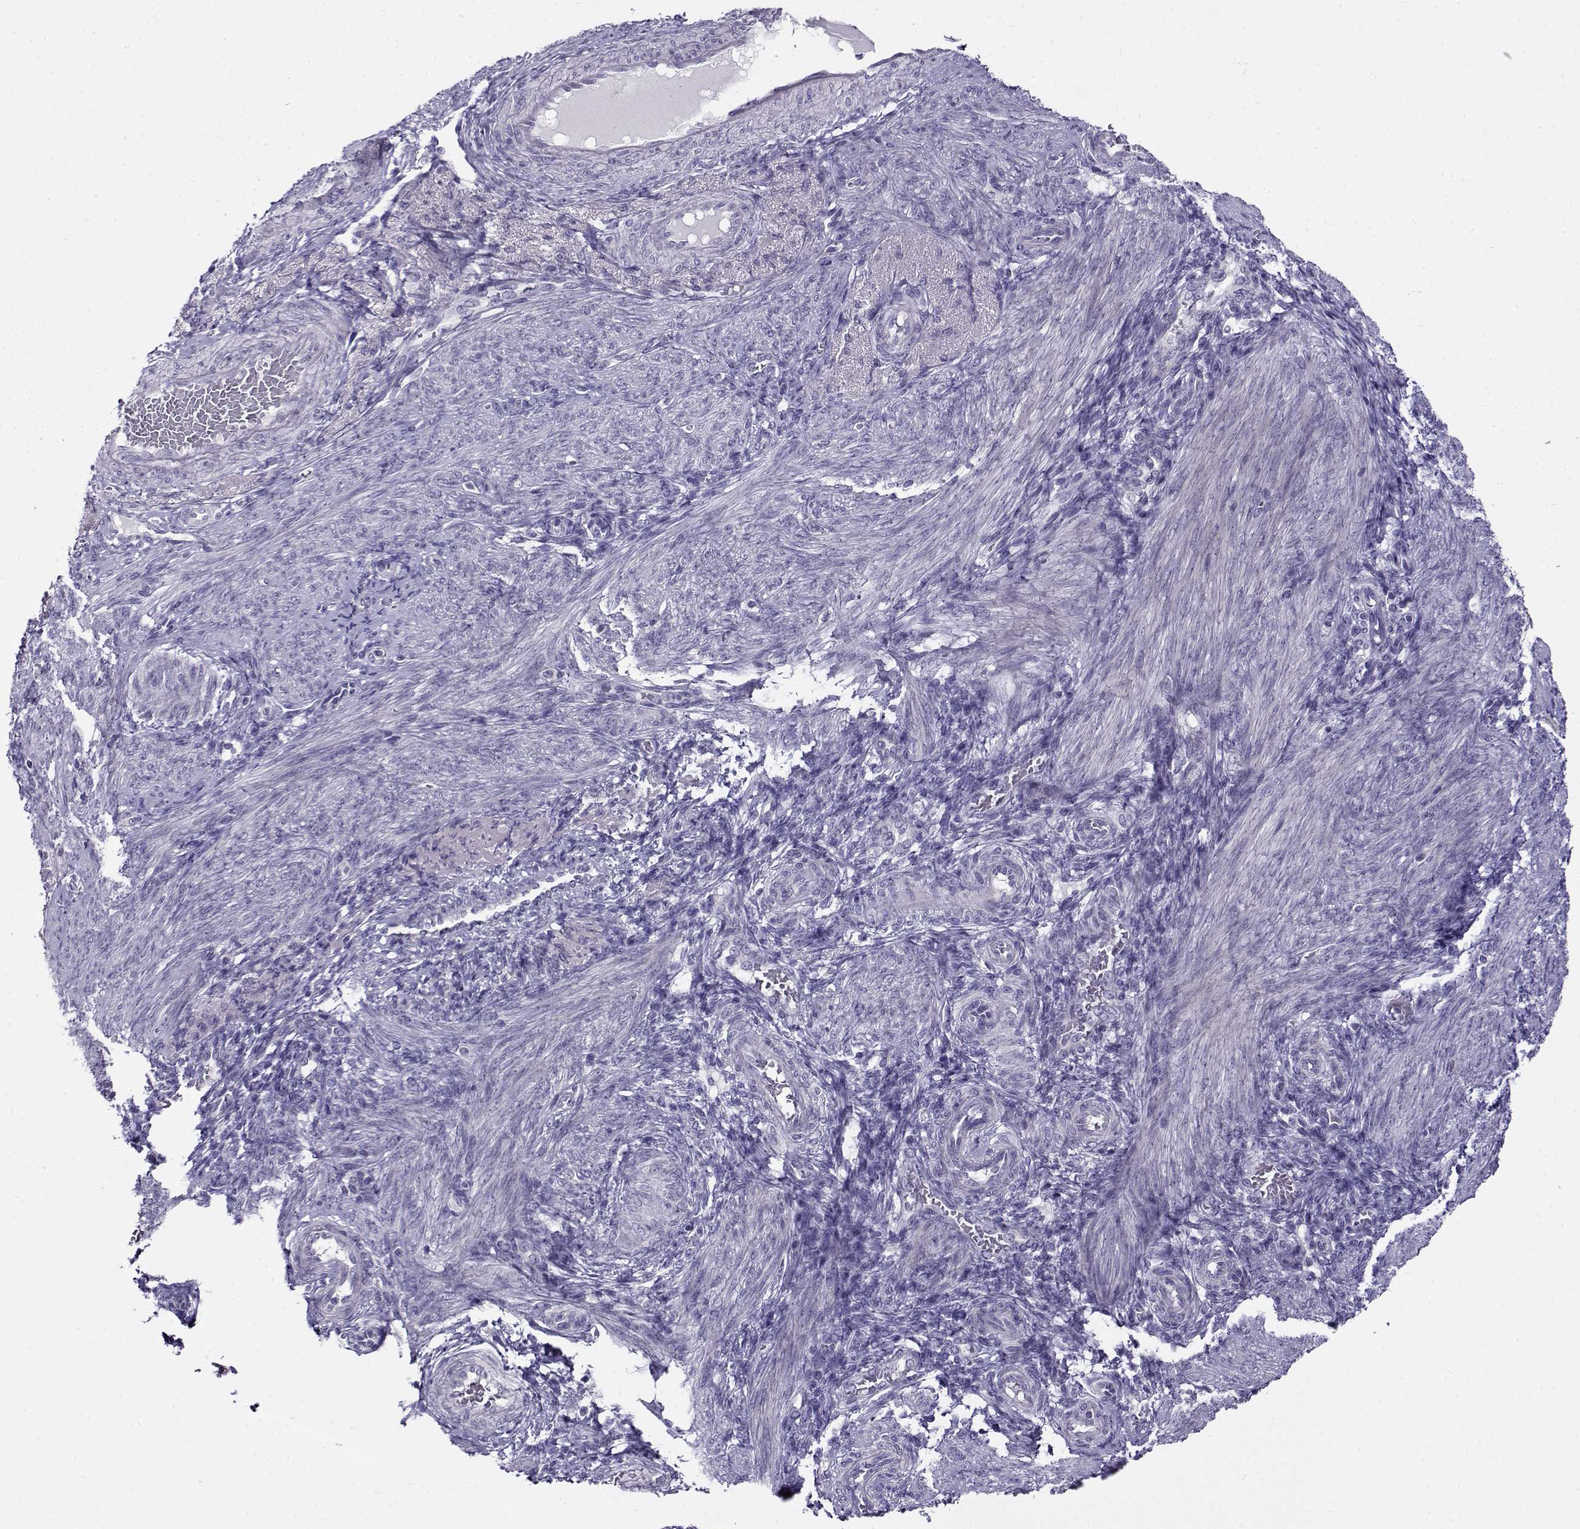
{"staining": {"intensity": "negative", "quantity": "none", "location": "none"}, "tissue": "endometrium", "cell_type": "Cells in endometrial stroma", "image_type": "normal", "snomed": [{"axis": "morphology", "description": "Normal tissue, NOS"}, {"axis": "topography", "description": "Endometrium"}], "caption": "Cells in endometrial stroma show no significant positivity in benign endometrium. The staining was performed using DAB to visualize the protein expression in brown, while the nuclei were stained in blue with hematoxylin (Magnification: 20x).", "gene": "FEZF1", "patient": {"sex": "female", "age": 39}}